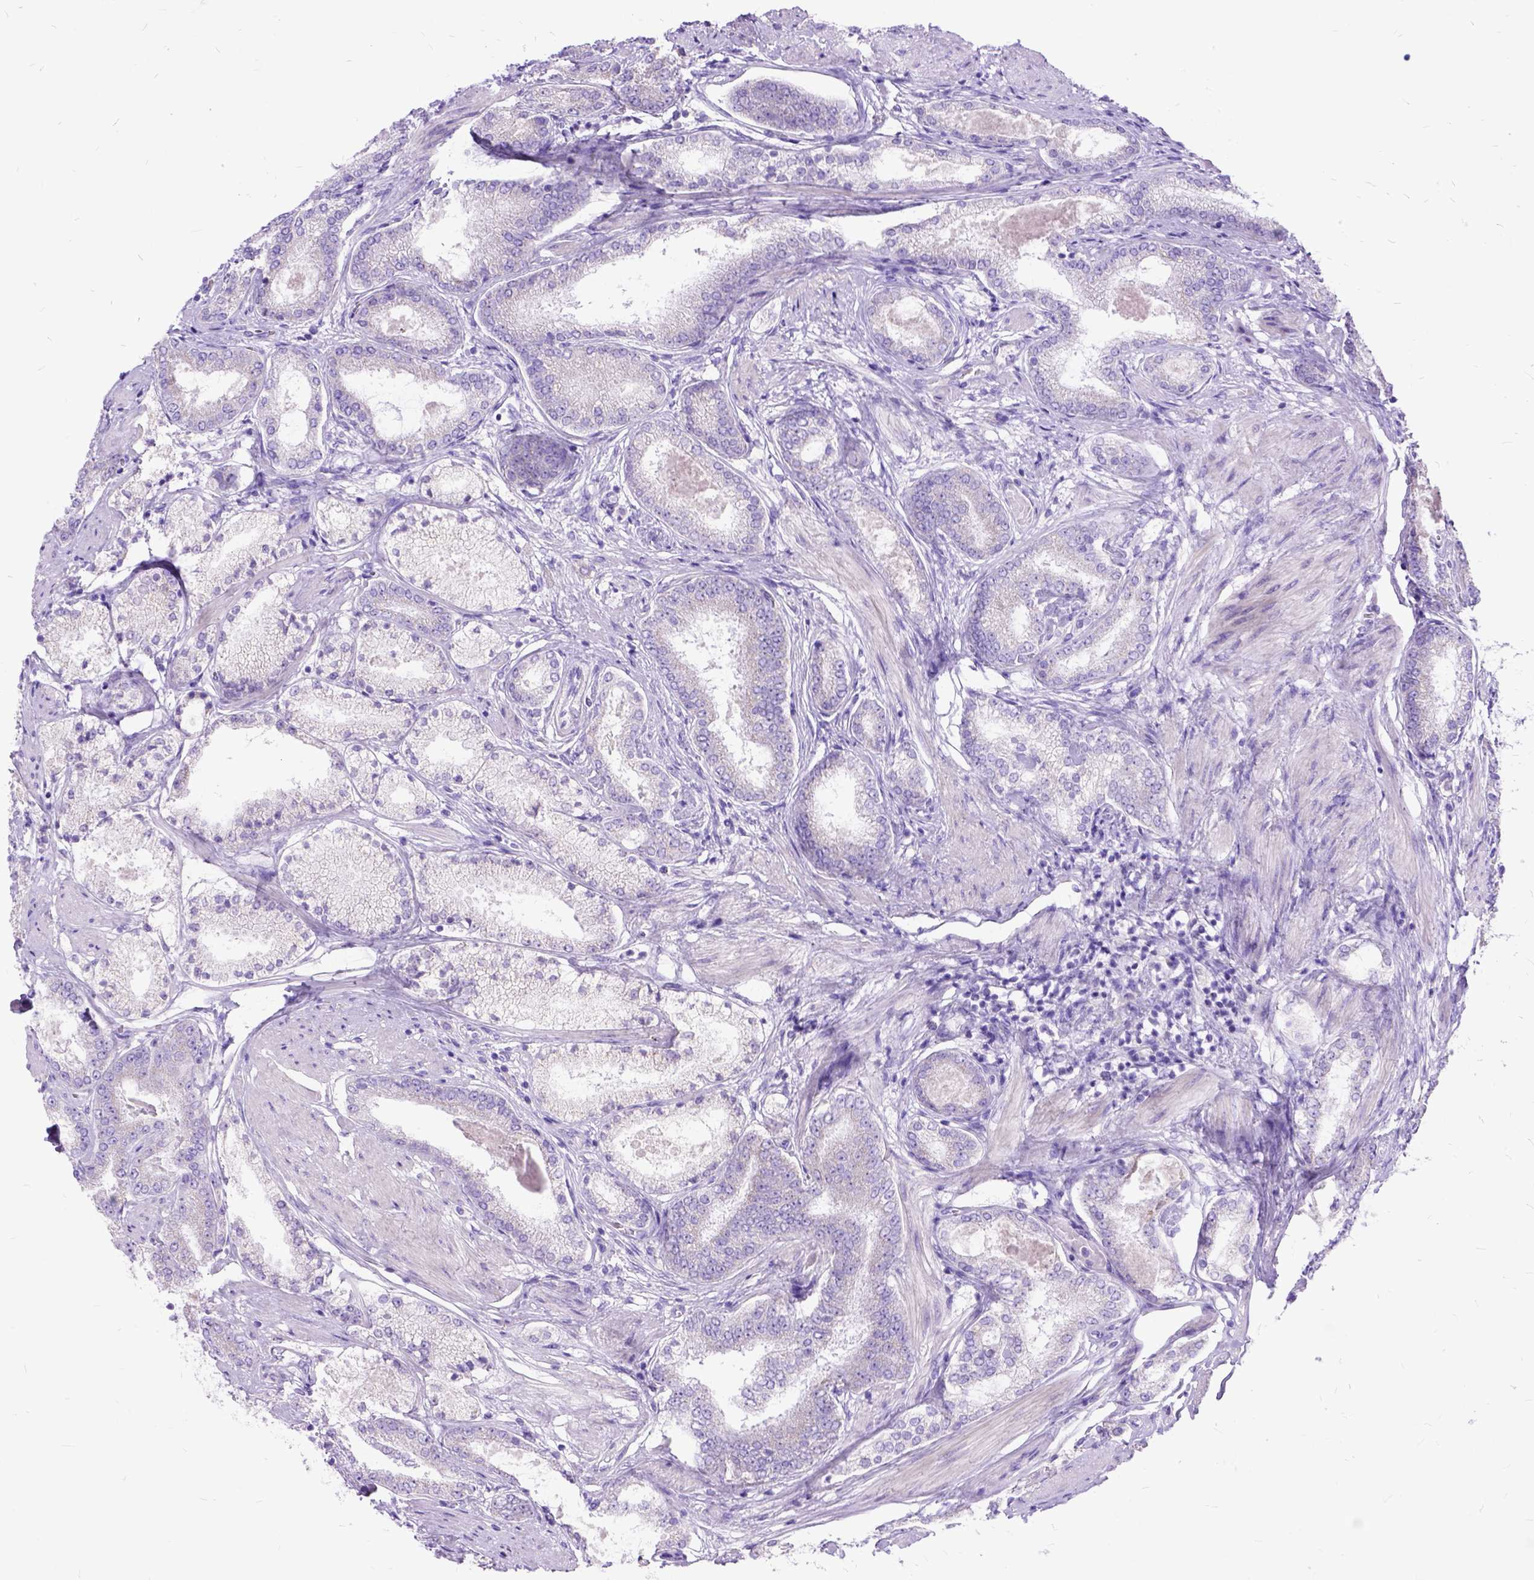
{"staining": {"intensity": "moderate", "quantity": "<25%", "location": "cytoplasmic/membranous"}, "tissue": "prostate cancer", "cell_type": "Tumor cells", "image_type": "cancer", "snomed": [{"axis": "morphology", "description": "Adenocarcinoma, High grade"}, {"axis": "topography", "description": "Prostate"}], "caption": "Immunohistochemical staining of prostate cancer displays low levels of moderate cytoplasmic/membranous protein expression in approximately <25% of tumor cells.", "gene": "CTAG2", "patient": {"sex": "male", "age": 63}}